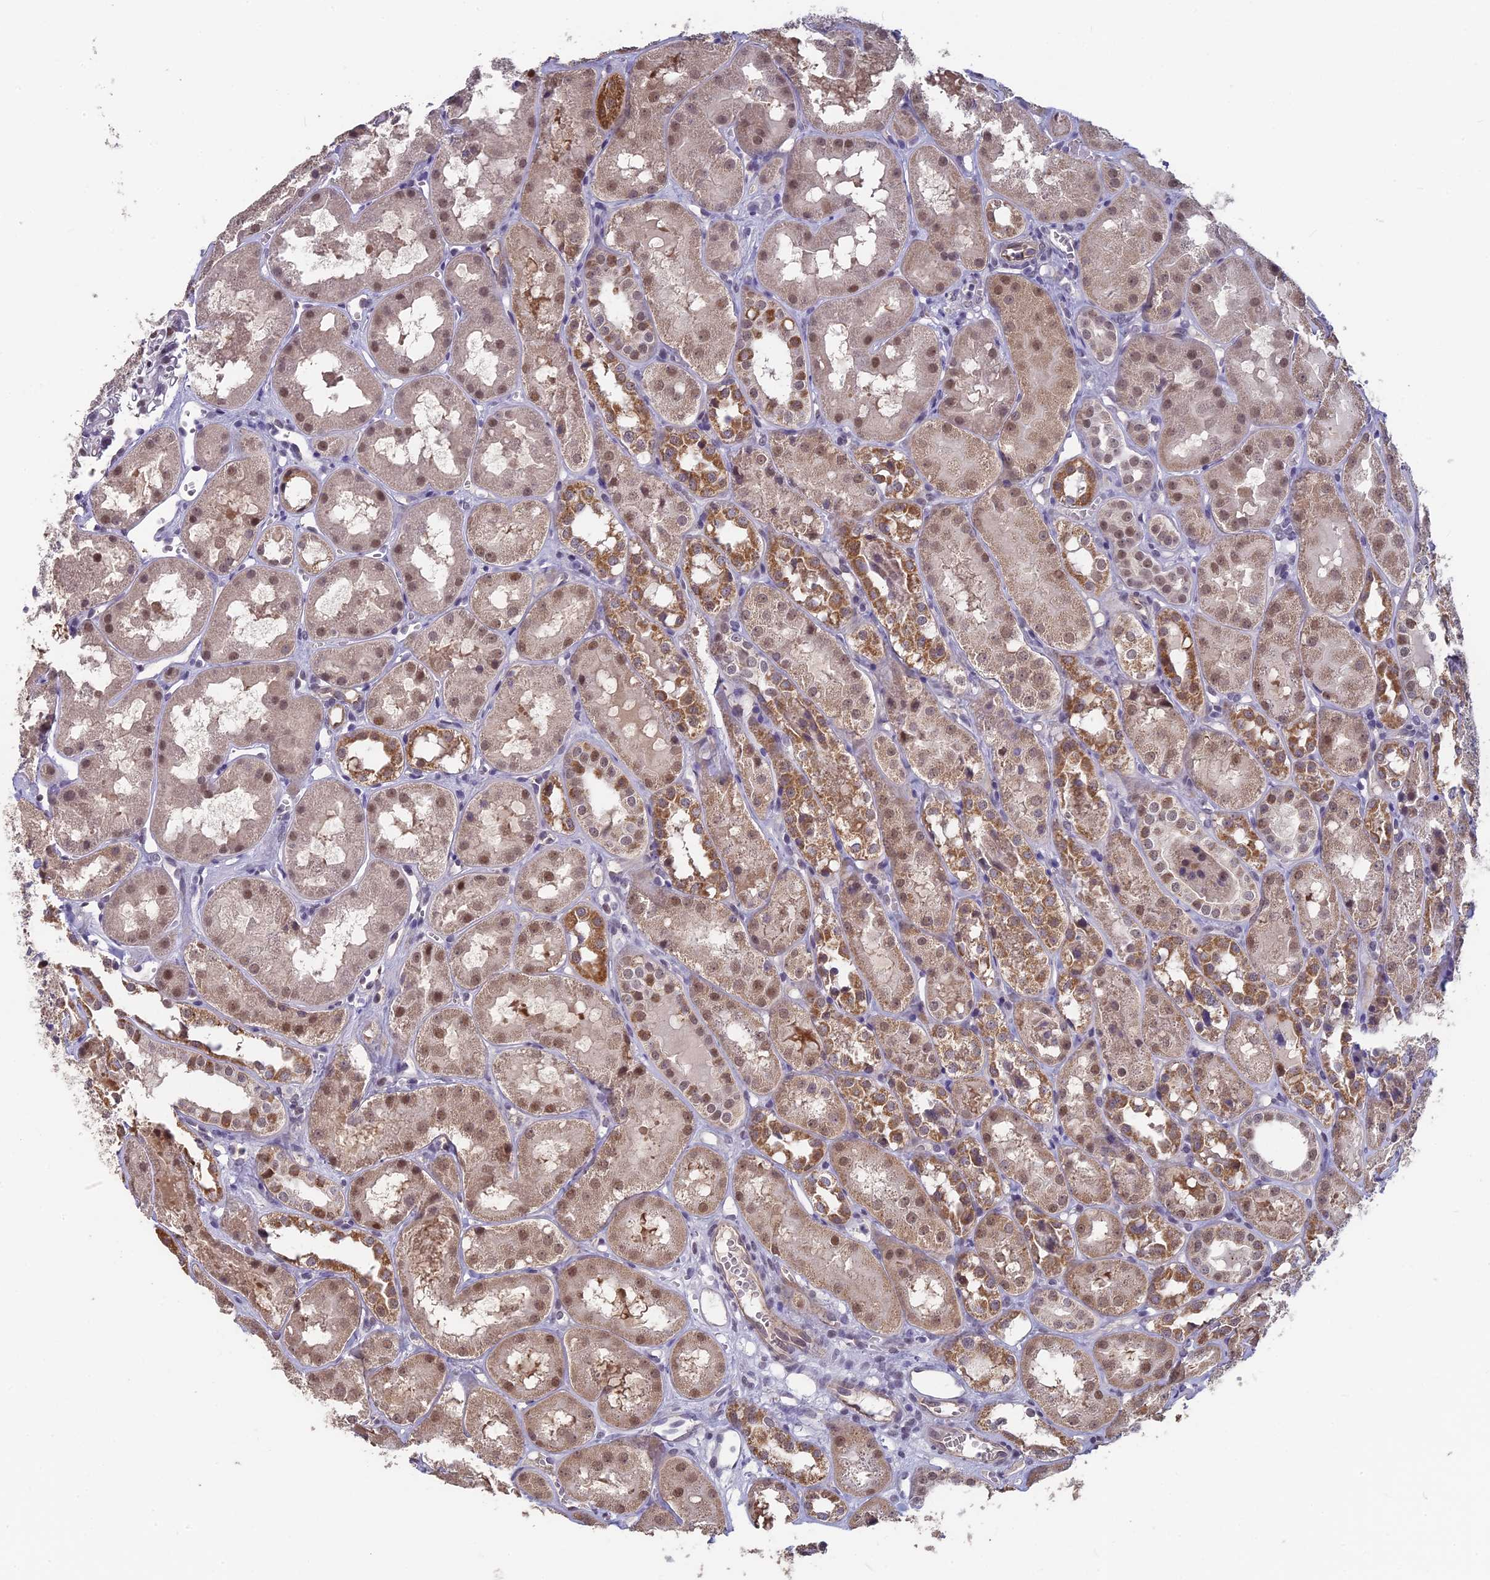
{"staining": {"intensity": "moderate", "quantity": "<25%", "location": "nuclear"}, "tissue": "kidney", "cell_type": "Cells in glomeruli", "image_type": "normal", "snomed": [{"axis": "morphology", "description": "Normal tissue, NOS"}, {"axis": "topography", "description": "Kidney"}], "caption": "Protein staining of benign kidney exhibits moderate nuclear positivity in about <25% of cells in glomeruli.", "gene": "MT", "patient": {"sex": "male", "age": 16}}